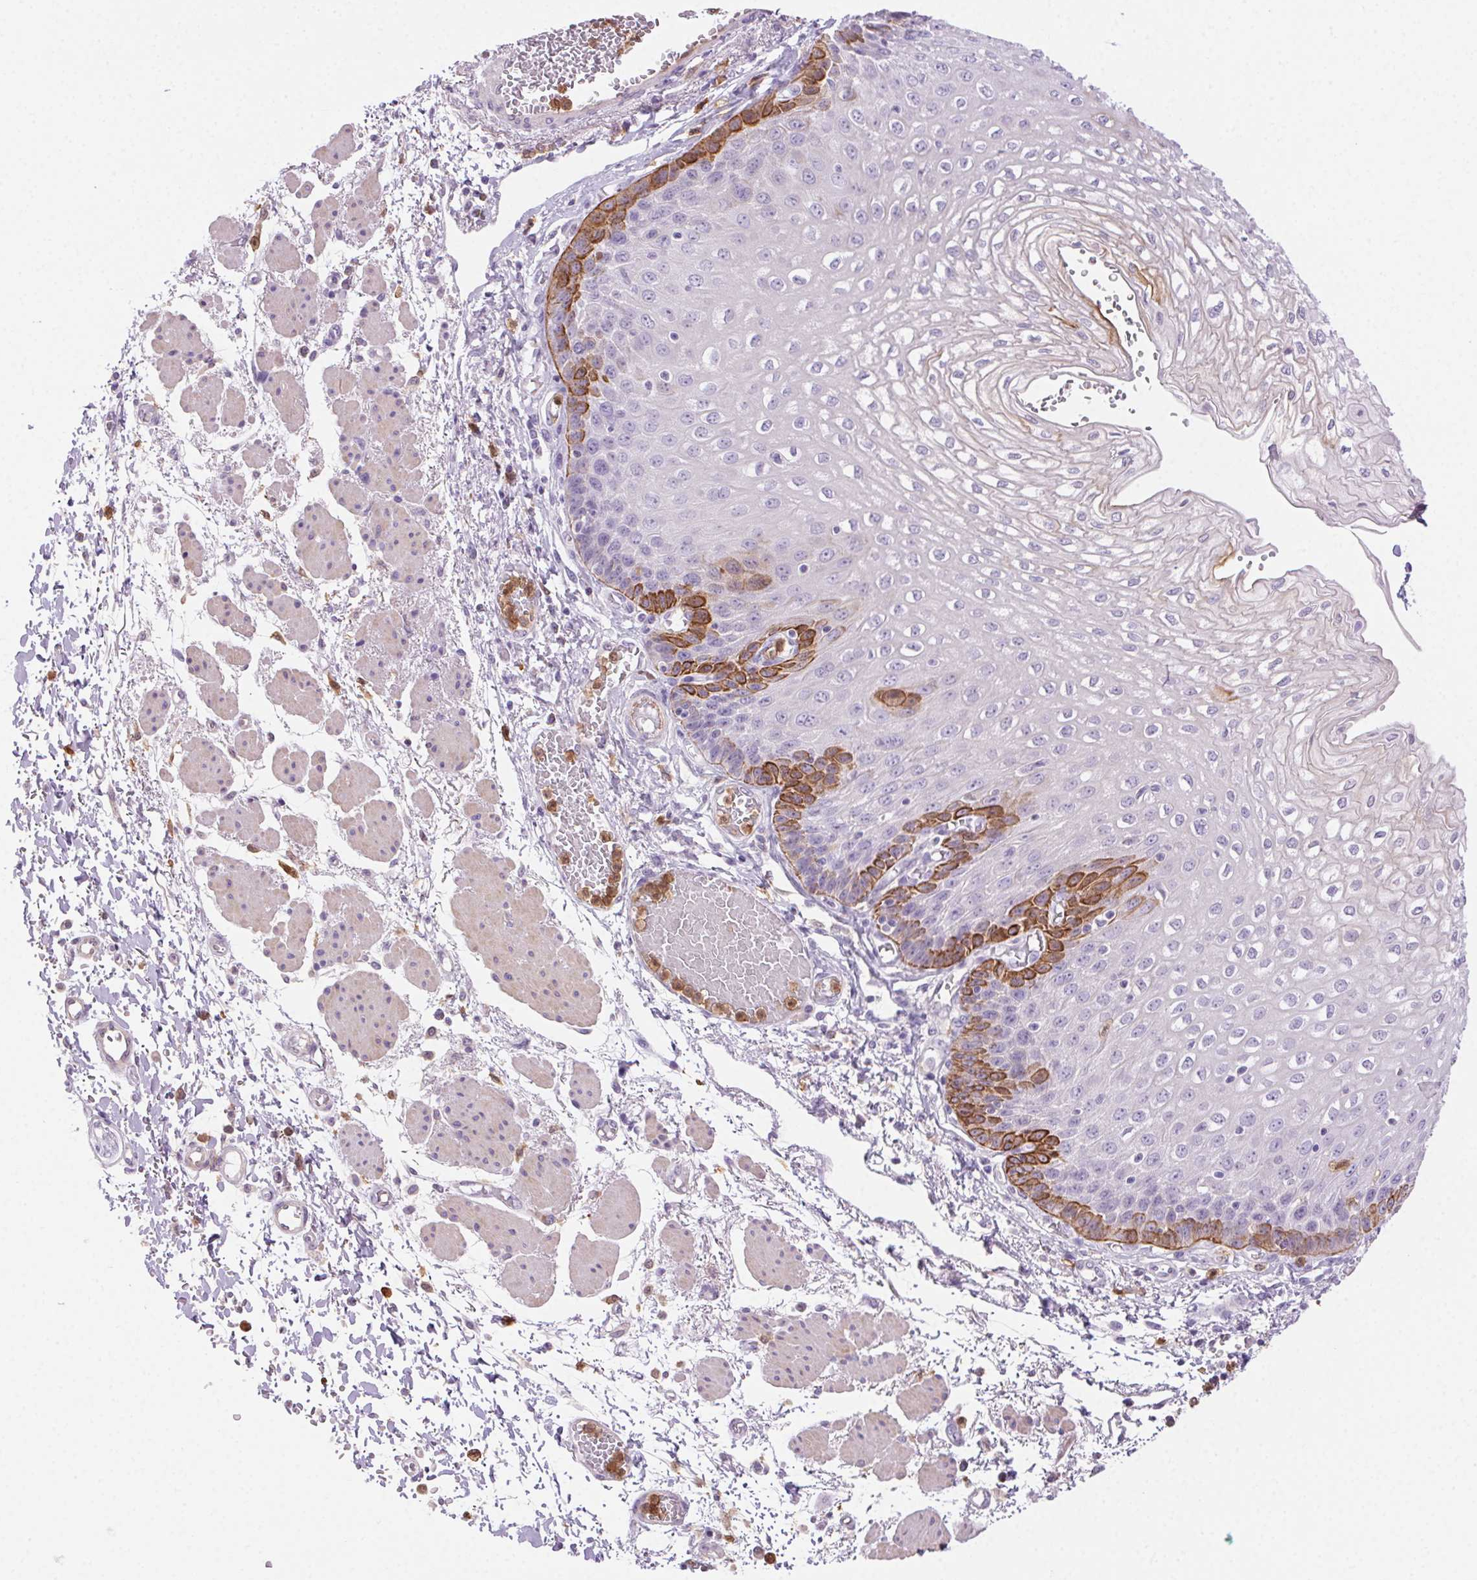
{"staining": {"intensity": "strong", "quantity": "<25%", "location": "cytoplasmic/membranous"}, "tissue": "esophagus", "cell_type": "Squamous epithelial cells", "image_type": "normal", "snomed": [{"axis": "morphology", "description": "Normal tissue, NOS"}, {"axis": "morphology", "description": "Adenocarcinoma, NOS"}, {"axis": "topography", "description": "Esophagus"}], "caption": "Approximately <25% of squamous epithelial cells in unremarkable esophagus demonstrate strong cytoplasmic/membranous protein positivity as visualized by brown immunohistochemical staining.", "gene": "TMEM45A", "patient": {"sex": "male", "age": 81}}